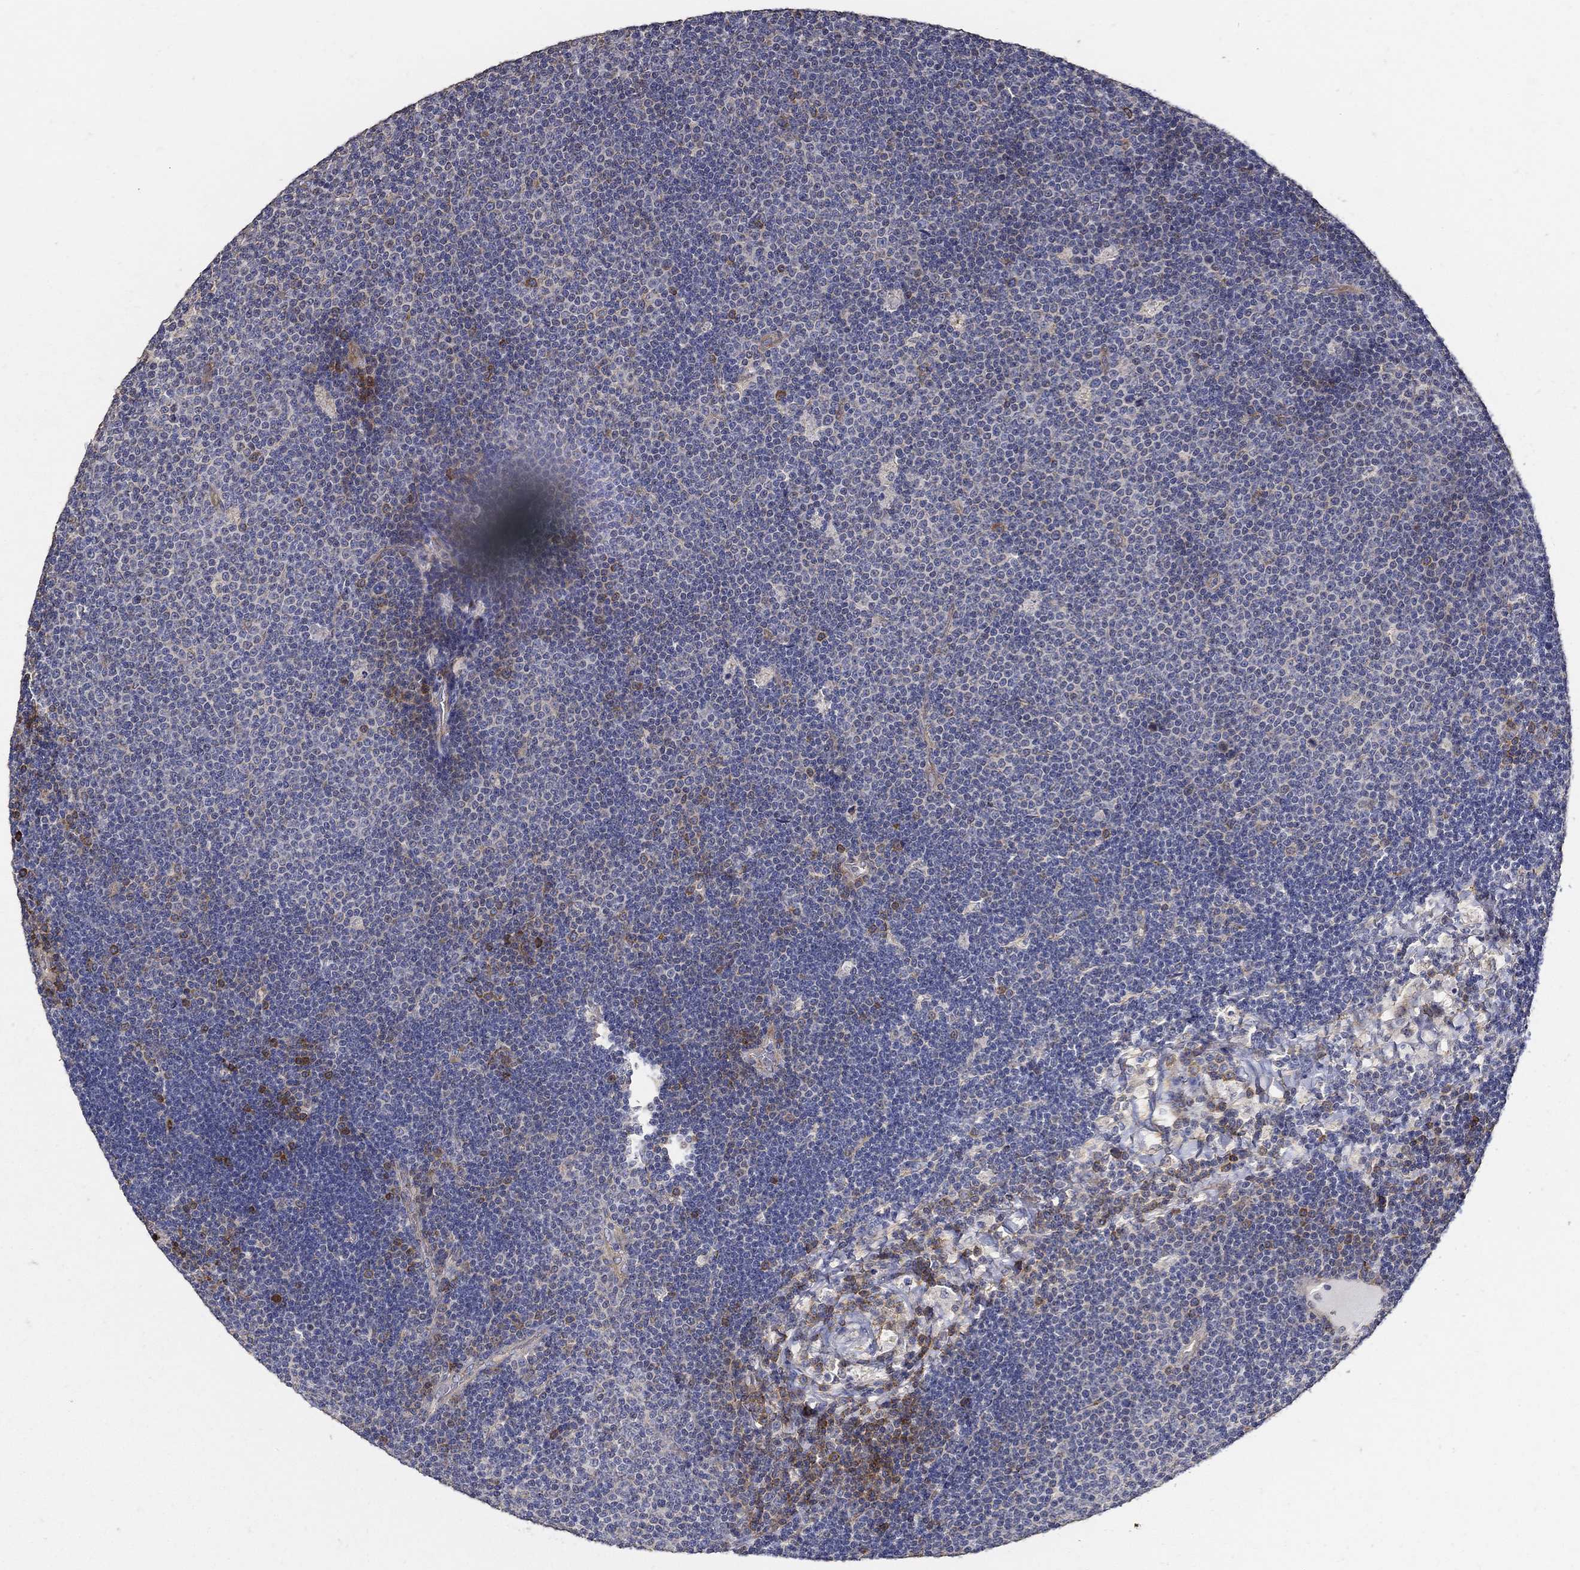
{"staining": {"intensity": "moderate", "quantity": "<25%", "location": "cytoplasmic/membranous"}, "tissue": "lymphoma", "cell_type": "Tumor cells", "image_type": "cancer", "snomed": [{"axis": "morphology", "description": "Malignant lymphoma, non-Hodgkin's type, Low grade"}, {"axis": "topography", "description": "Brain"}], "caption": "Lymphoma tissue reveals moderate cytoplasmic/membranous positivity in approximately <25% of tumor cells, visualized by immunohistochemistry.", "gene": "EMILIN3", "patient": {"sex": "female", "age": 66}}